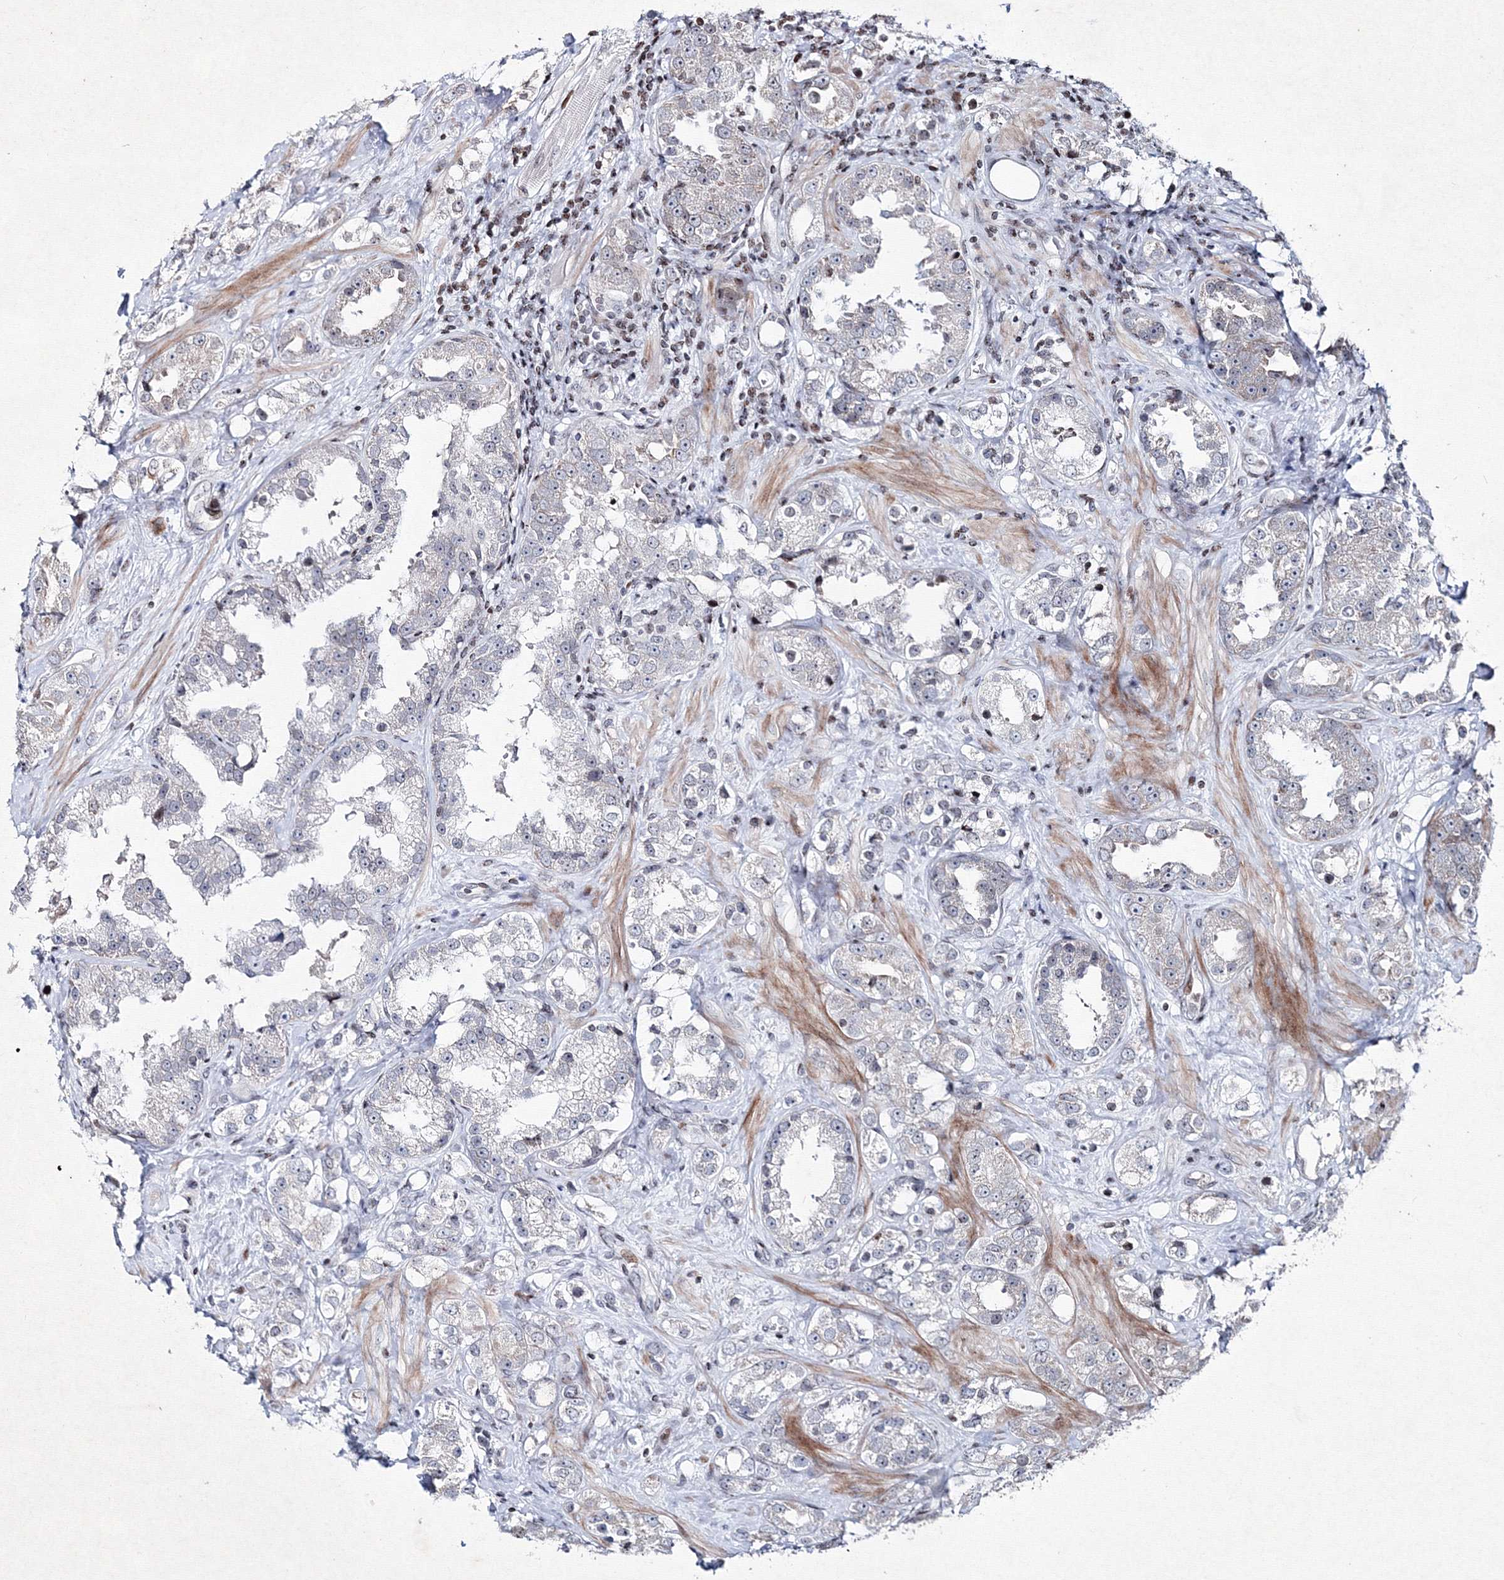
{"staining": {"intensity": "negative", "quantity": "none", "location": "none"}, "tissue": "prostate cancer", "cell_type": "Tumor cells", "image_type": "cancer", "snomed": [{"axis": "morphology", "description": "Adenocarcinoma, NOS"}, {"axis": "topography", "description": "Prostate"}], "caption": "Photomicrograph shows no significant protein positivity in tumor cells of prostate adenocarcinoma.", "gene": "SMIM29", "patient": {"sex": "male", "age": 79}}